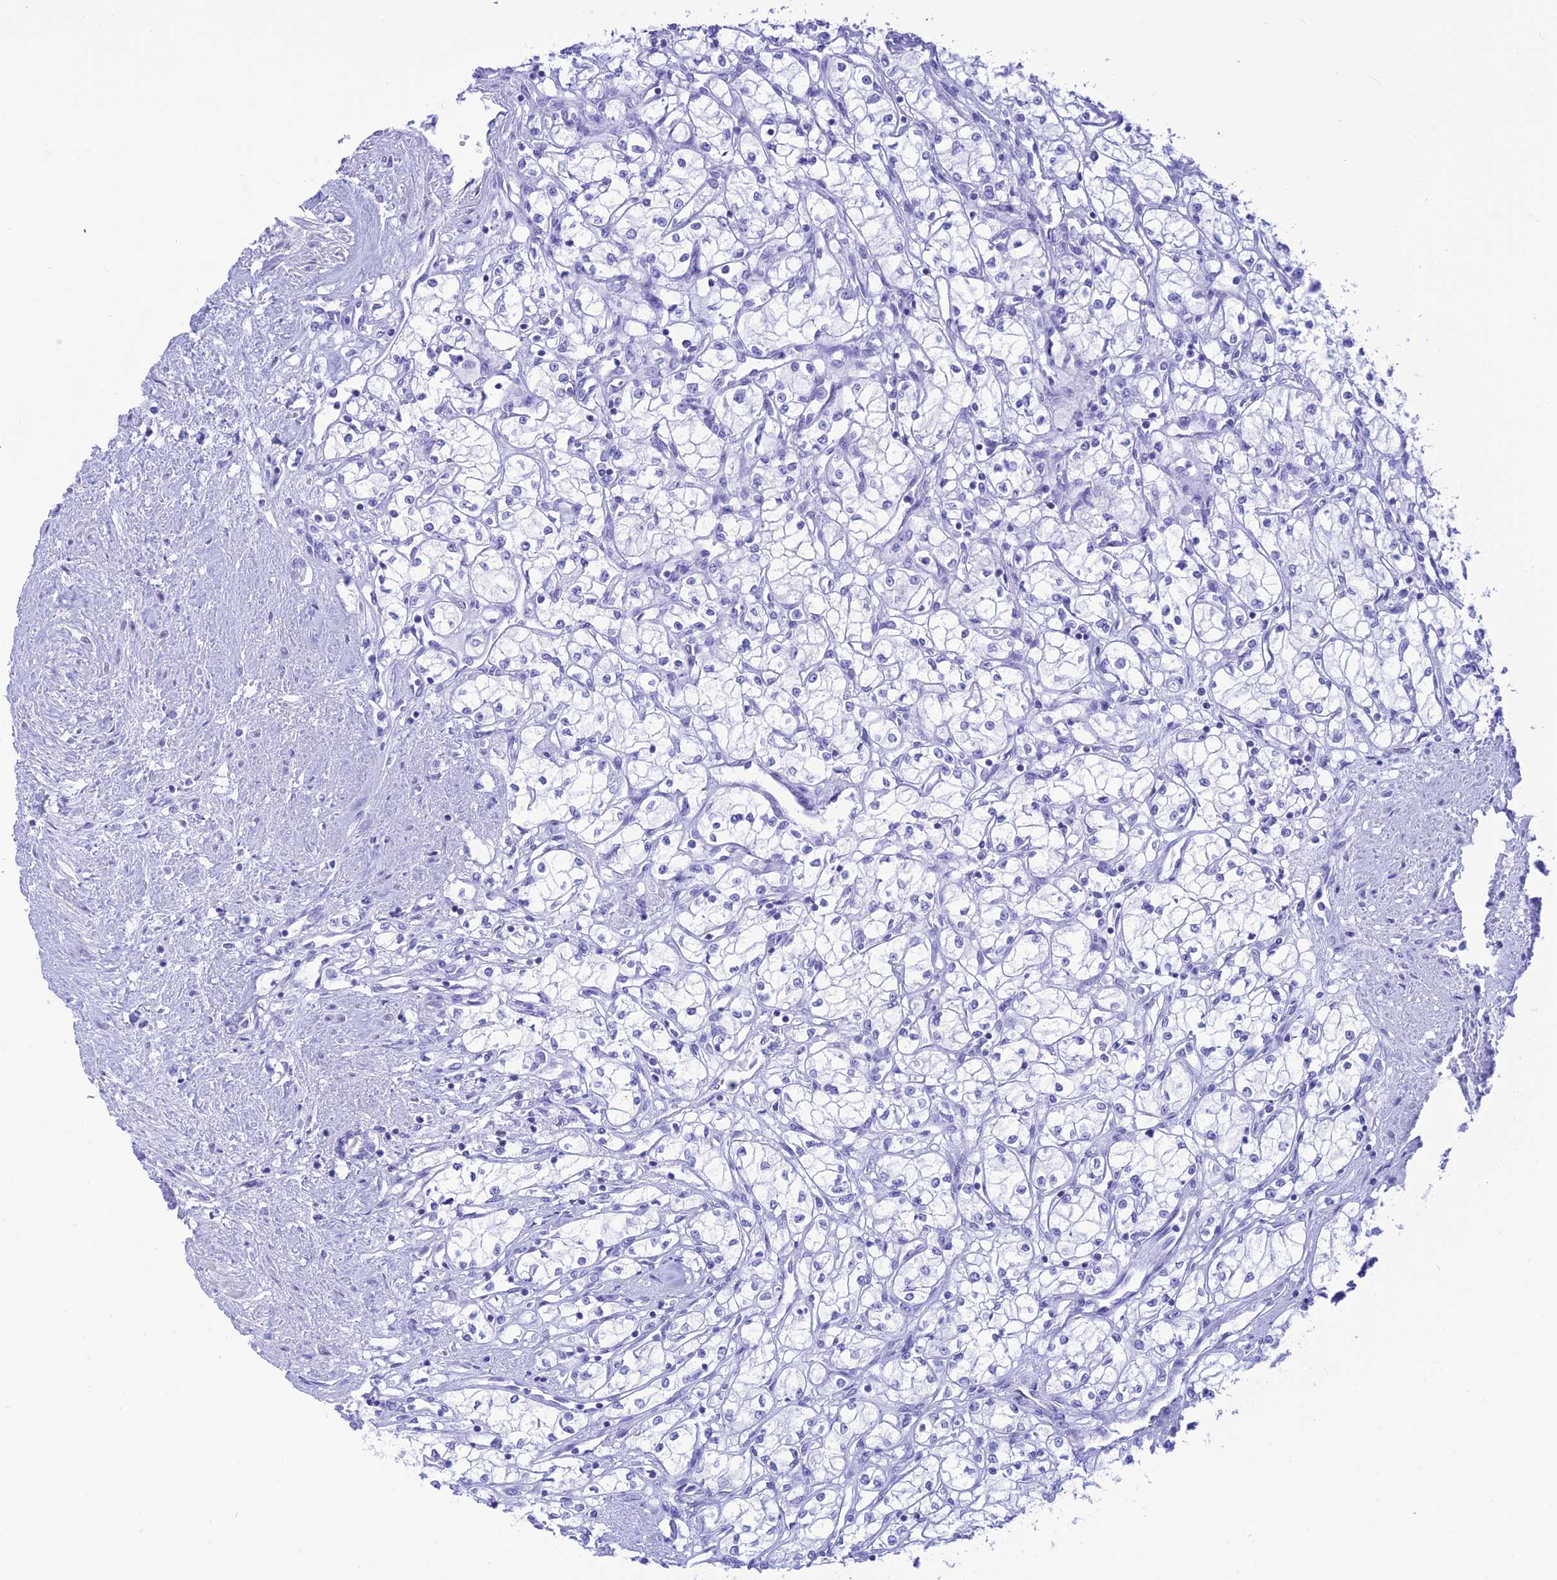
{"staining": {"intensity": "negative", "quantity": "none", "location": "none"}, "tissue": "renal cancer", "cell_type": "Tumor cells", "image_type": "cancer", "snomed": [{"axis": "morphology", "description": "Adenocarcinoma, NOS"}, {"axis": "topography", "description": "Kidney"}], "caption": "A photomicrograph of renal cancer (adenocarcinoma) stained for a protein reveals no brown staining in tumor cells.", "gene": "PRNP", "patient": {"sex": "male", "age": 59}}